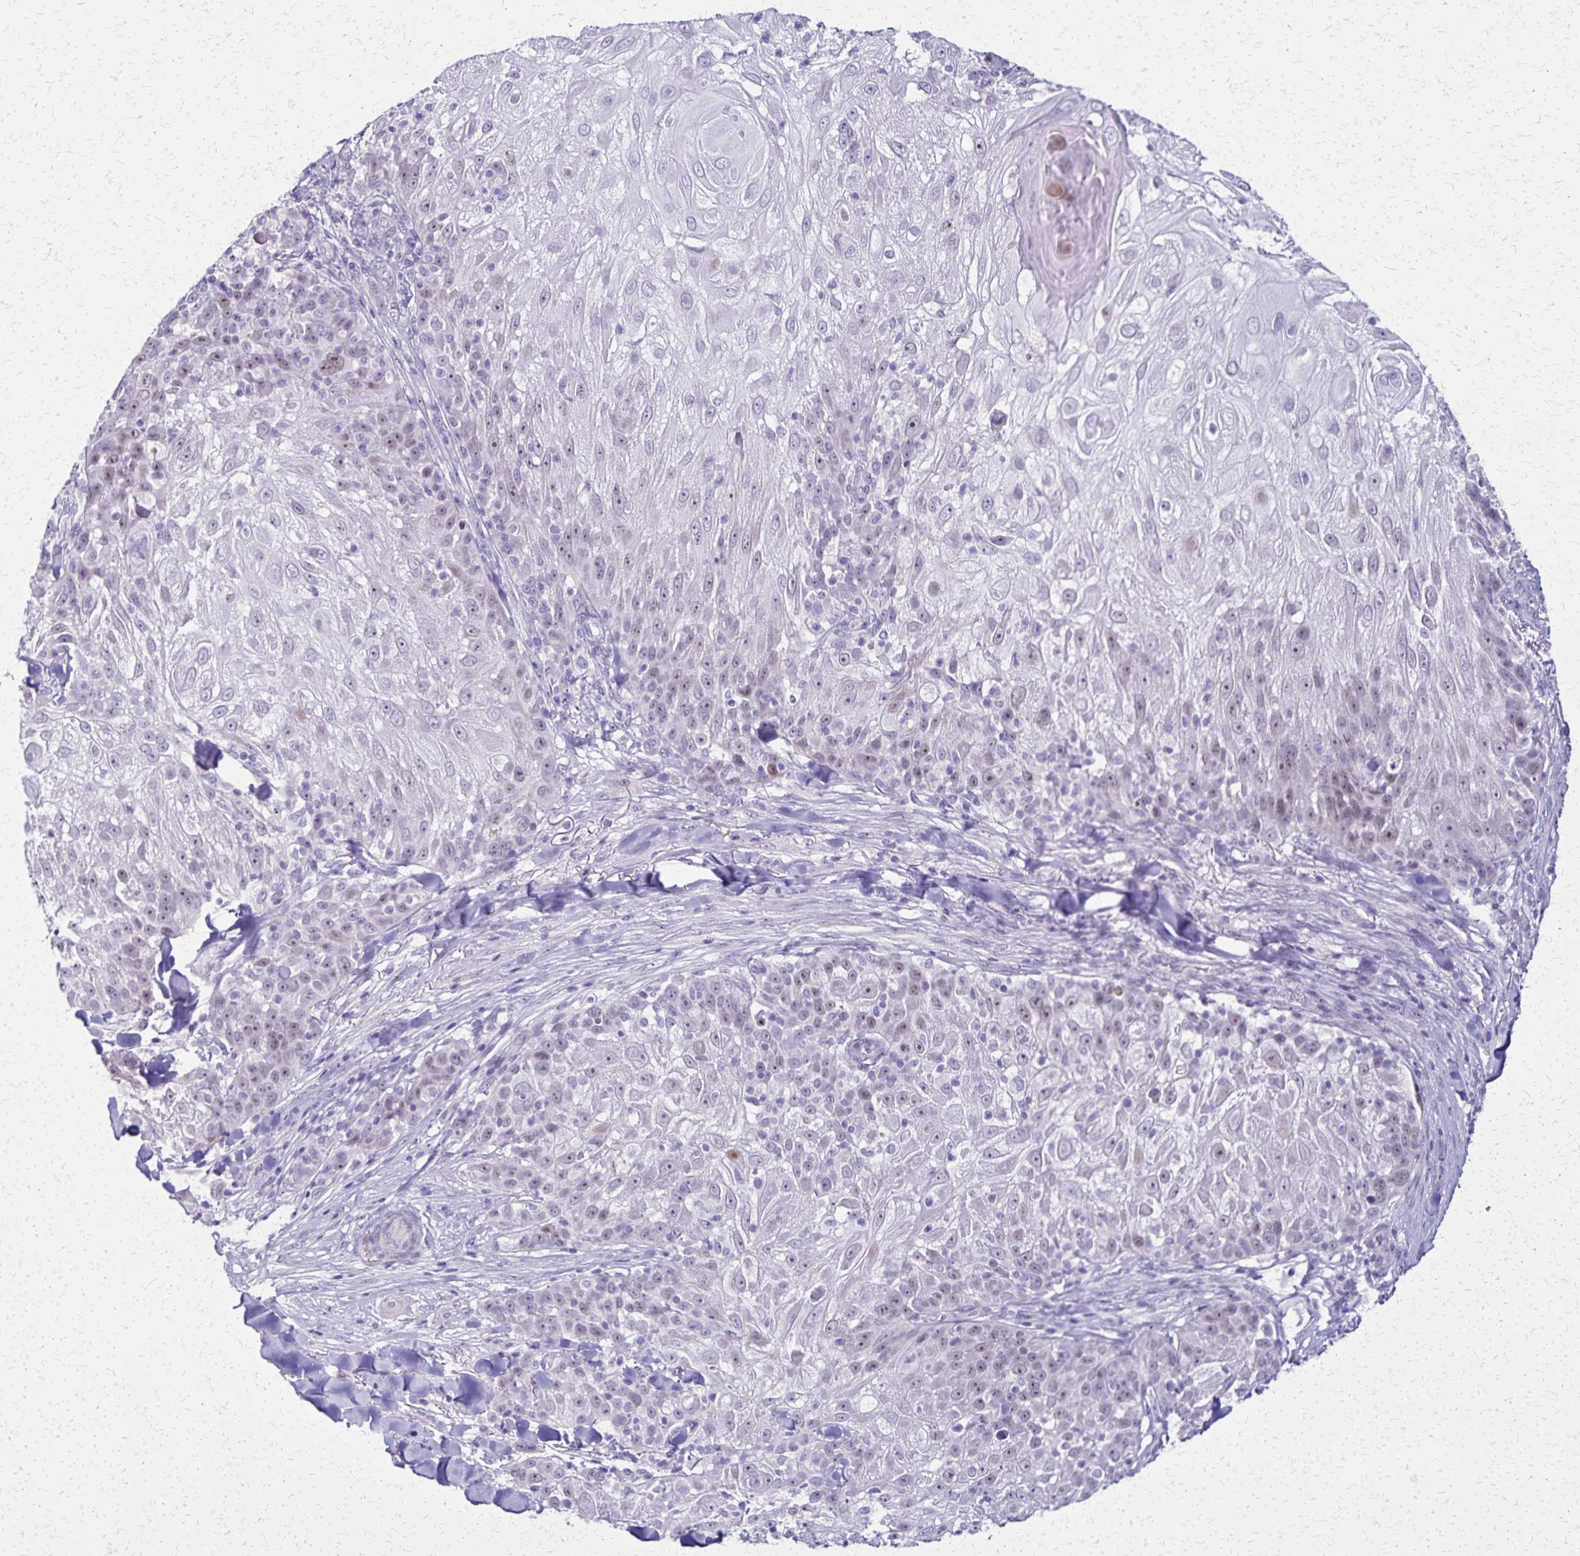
{"staining": {"intensity": "weak", "quantity": "<25%", "location": "nuclear"}, "tissue": "skin cancer", "cell_type": "Tumor cells", "image_type": "cancer", "snomed": [{"axis": "morphology", "description": "Normal tissue, NOS"}, {"axis": "morphology", "description": "Squamous cell carcinoma, NOS"}, {"axis": "topography", "description": "Skin"}], "caption": "There is no significant staining in tumor cells of skin cancer.", "gene": "OR51B5", "patient": {"sex": "female", "age": 83}}